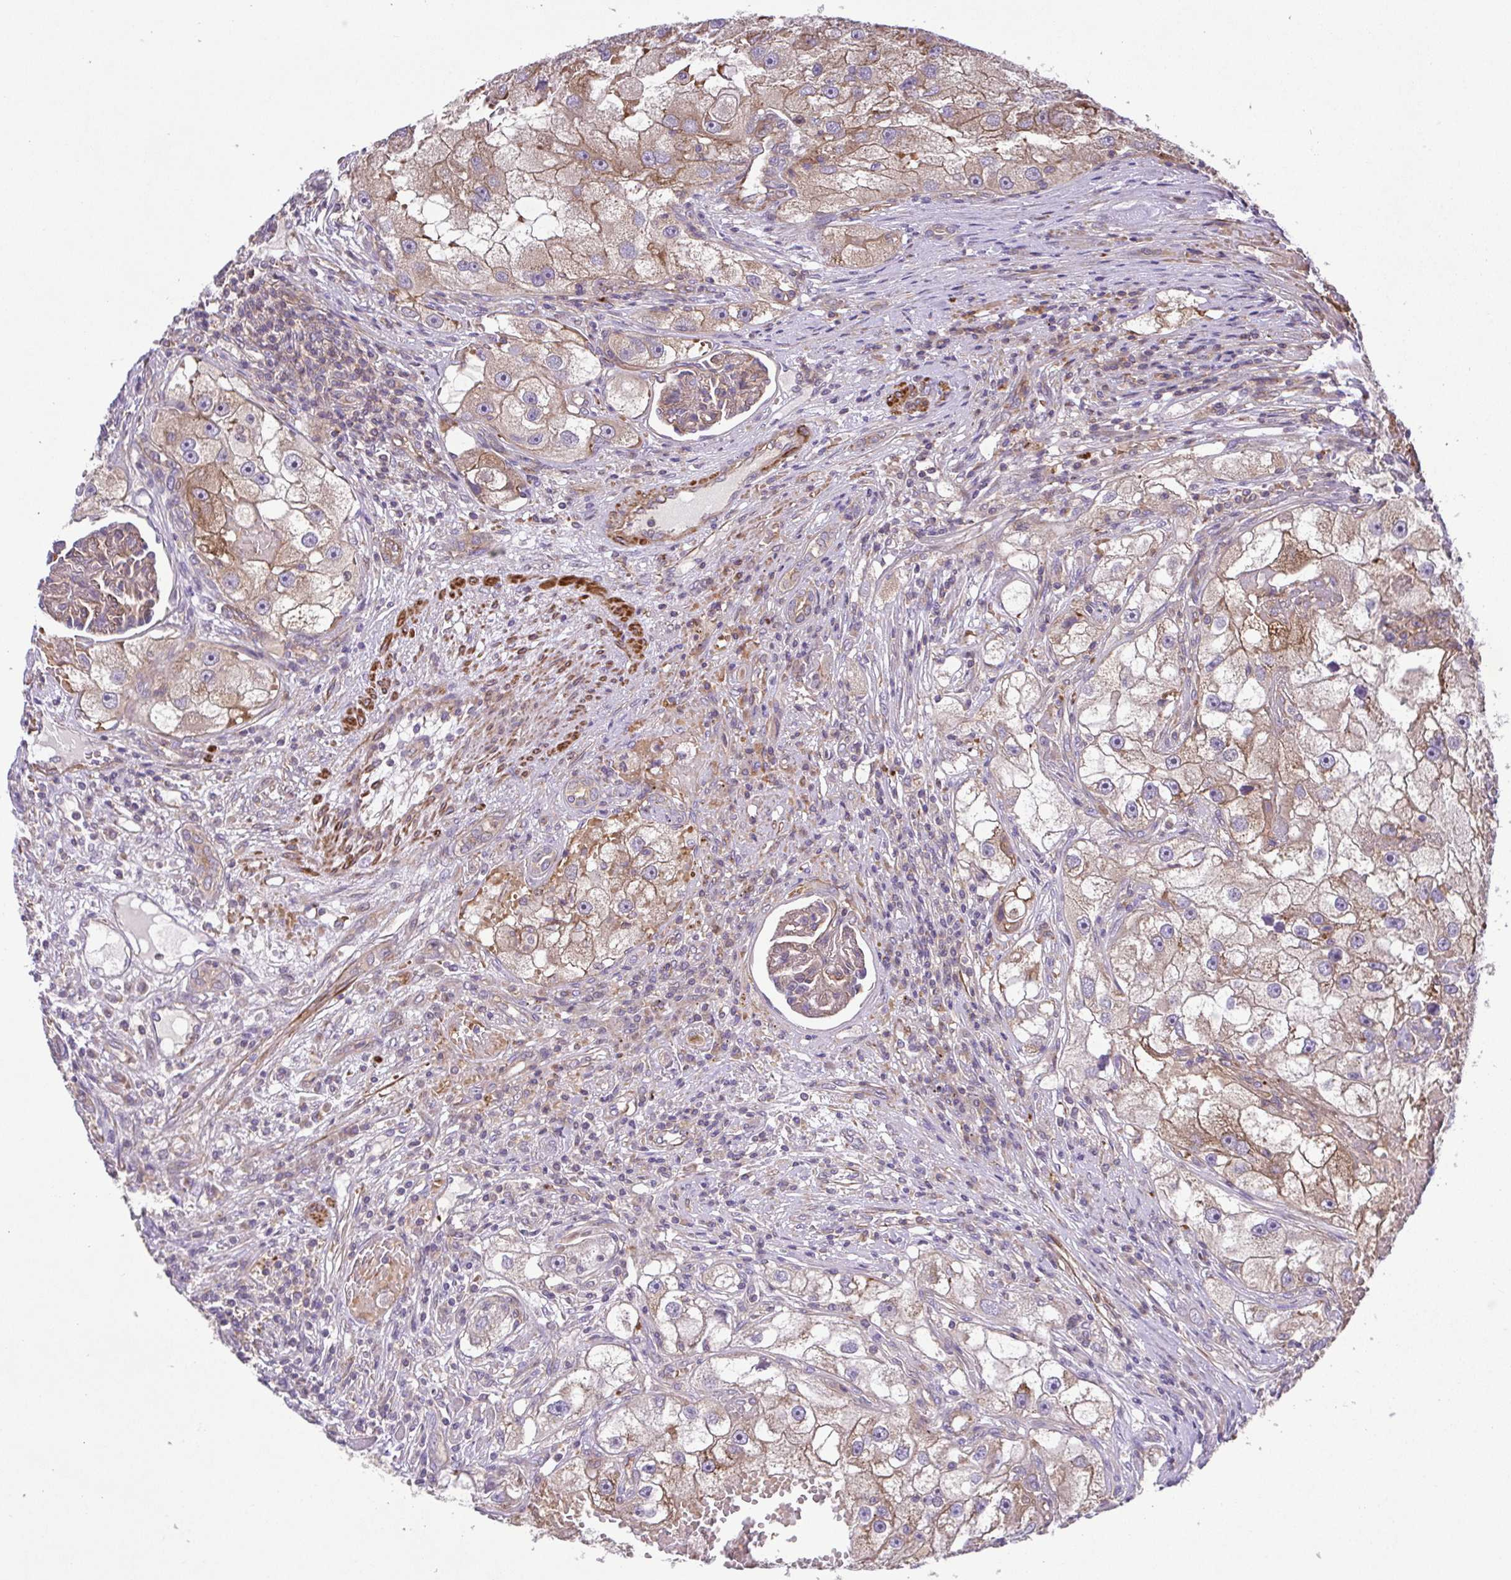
{"staining": {"intensity": "moderate", "quantity": "25%-75%", "location": "cytoplasmic/membranous"}, "tissue": "renal cancer", "cell_type": "Tumor cells", "image_type": "cancer", "snomed": [{"axis": "morphology", "description": "Adenocarcinoma, NOS"}, {"axis": "topography", "description": "Kidney"}], "caption": "High-magnification brightfield microscopy of renal adenocarcinoma stained with DAB (brown) and counterstained with hematoxylin (blue). tumor cells exhibit moderate cytoplasmic/membranous staining is seen in about25%-75% of cells.", "gene": "IDE", "patient": {"sex": "male", "age": 63}}